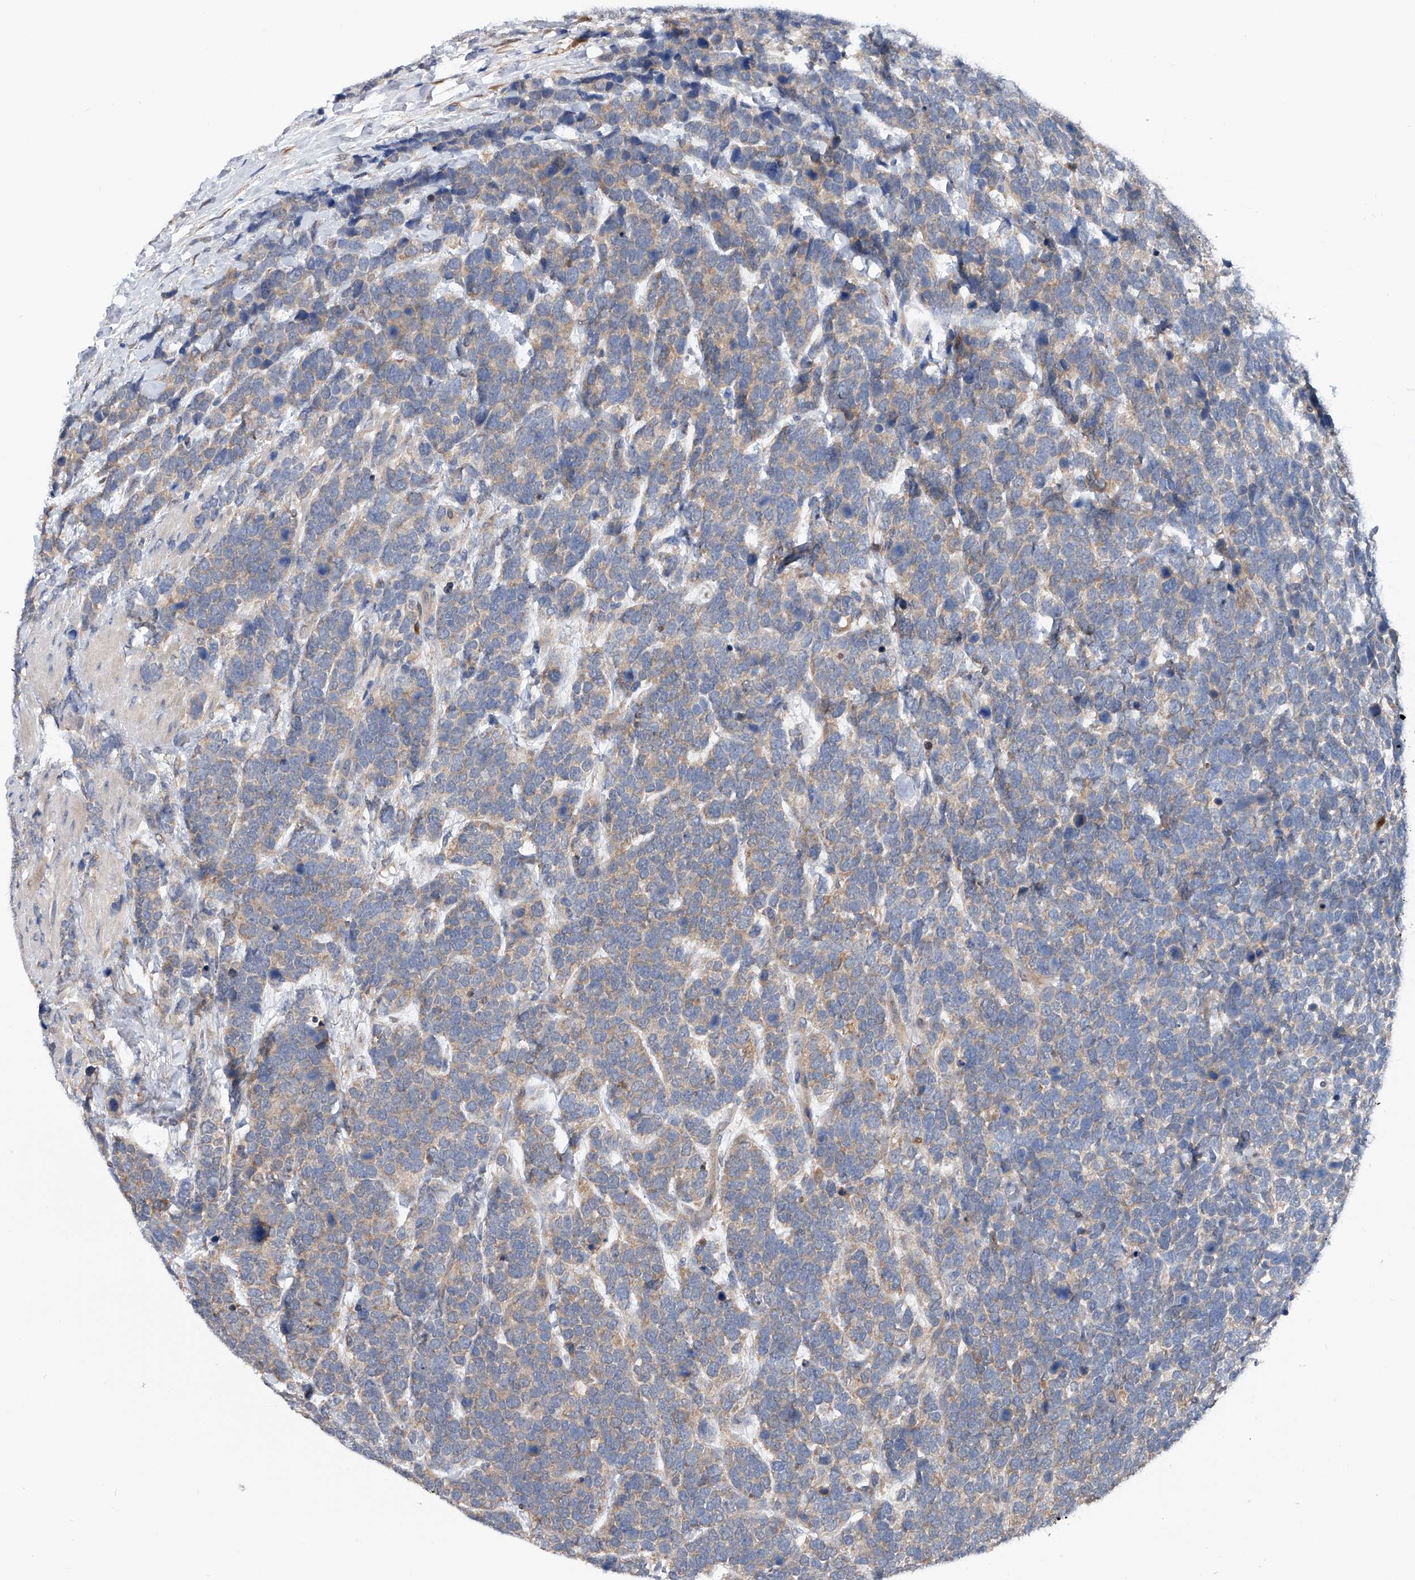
{"staining": {"intensity": "weak", "quantity": ">75%", "location": "cytoplasmic/membranous"}, "tissue": "urothelial cancer", "cell_type": "Tumor cells", "image_type": "cancer", "snomed": [{"axis": "morphology", "description": "Urothelial carcinoma, High grade"}, {"axis": "topography", "description": "Urinary bladder"}], "caption": "An image showing weak cytoplasmic/membranous positivity in approximately >75% of tumor cells in urothelial cancer, as visualized by brown immunohistochemical staining.", "gene": "PGM3", "patient": {"sex": "female", "age": 82}}